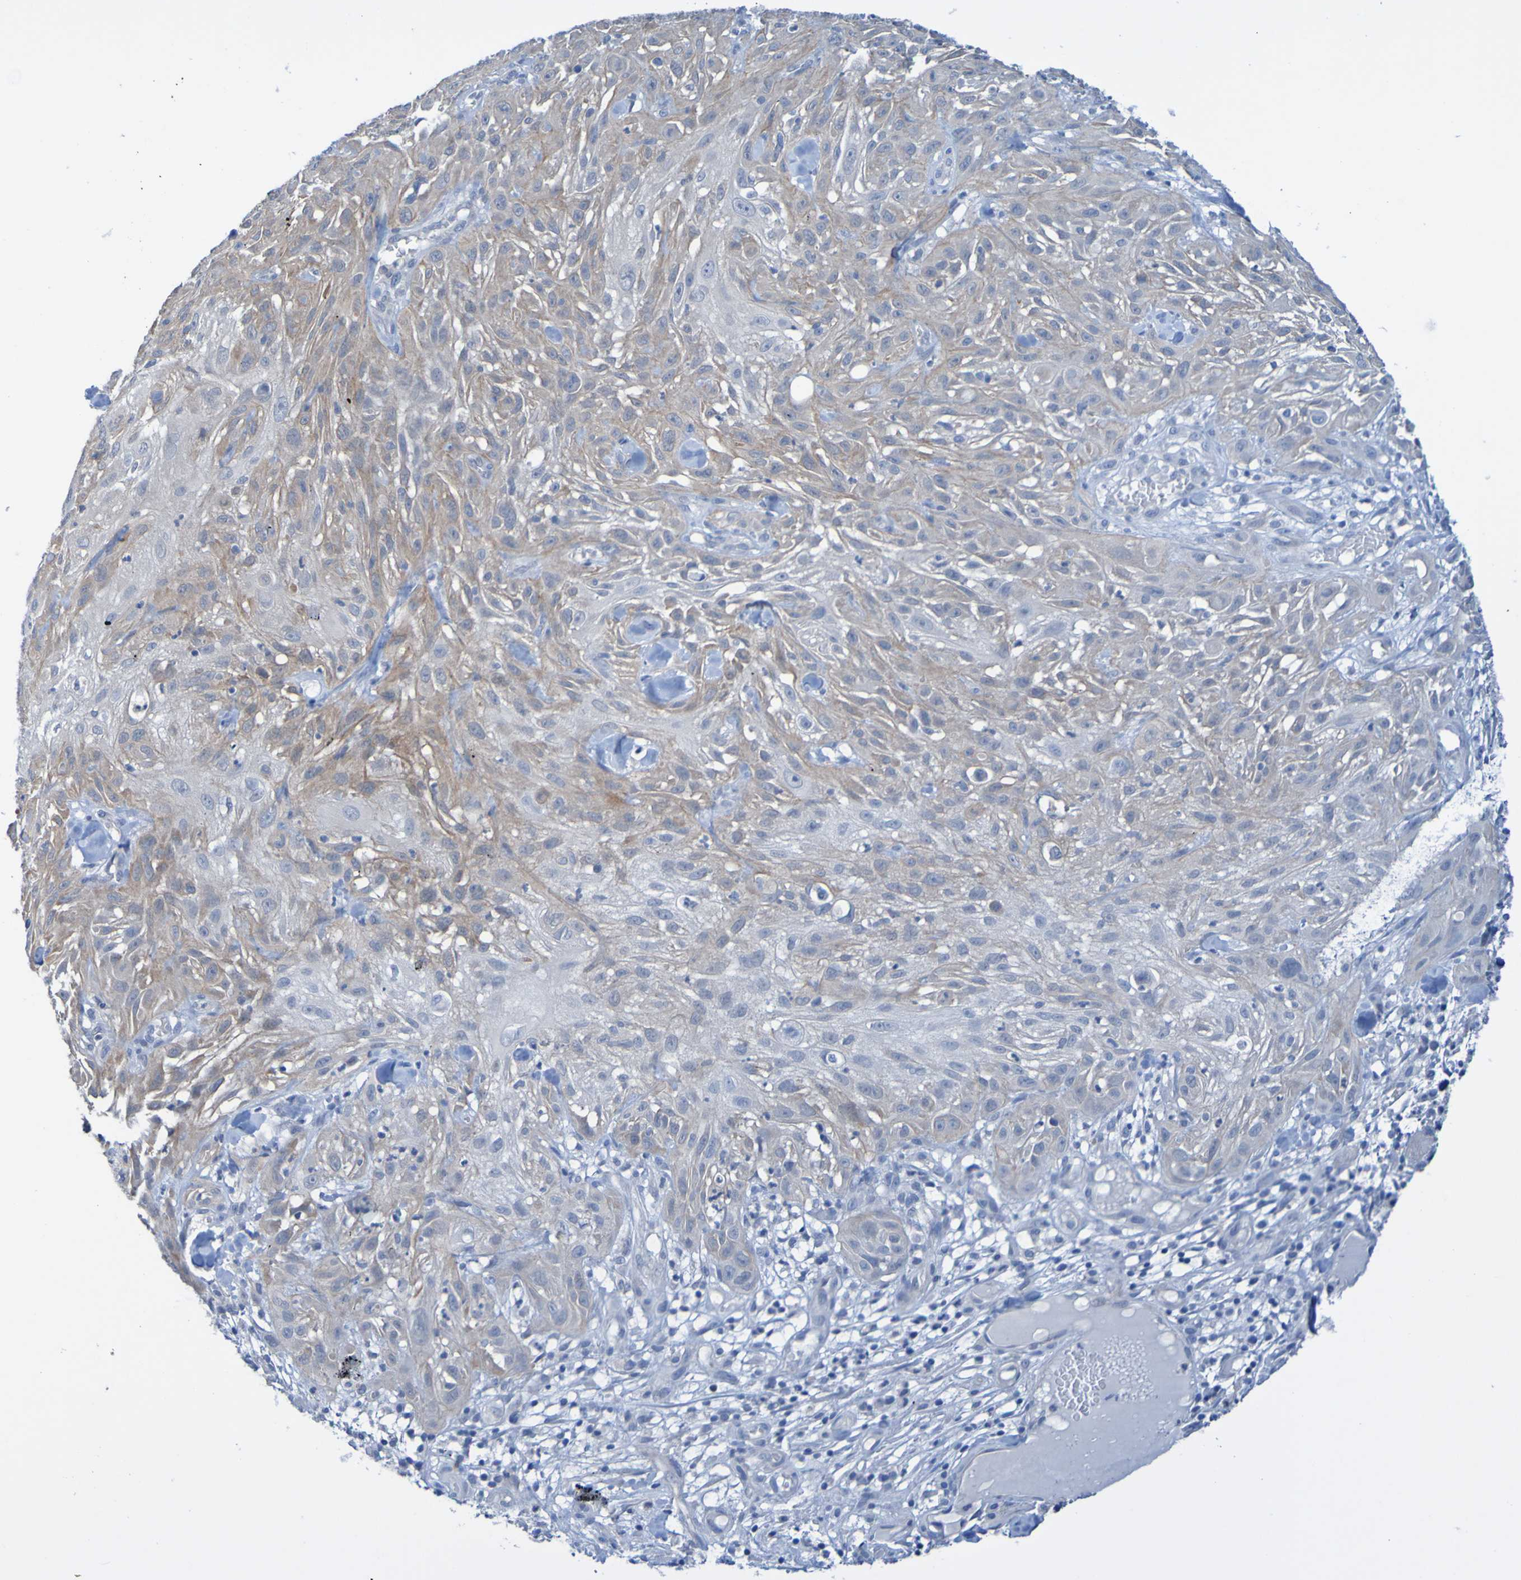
{"staining": {"intensity": "weak", "quantity": "25%-75%", "location": "cytoplasmic/membranous"}, "tissue": "skin cancer", "cell_type": "Tumor cells", "image_type": "cancer", "snomed": [{"axis": "morphology", "description": "Squamous cell carcinoma, NOS"}, {"axis": "topography", "description": "Skin"}], "caption": "Immunohistochemical staining of squamous cell carcinoma (skin) exhibits low levels of weak cytoplasmic/membranous protein staining in about 25%-75% of tumor cells.", "gene": "ACMSD", "patient": {"sex": "male", "age": 75}}